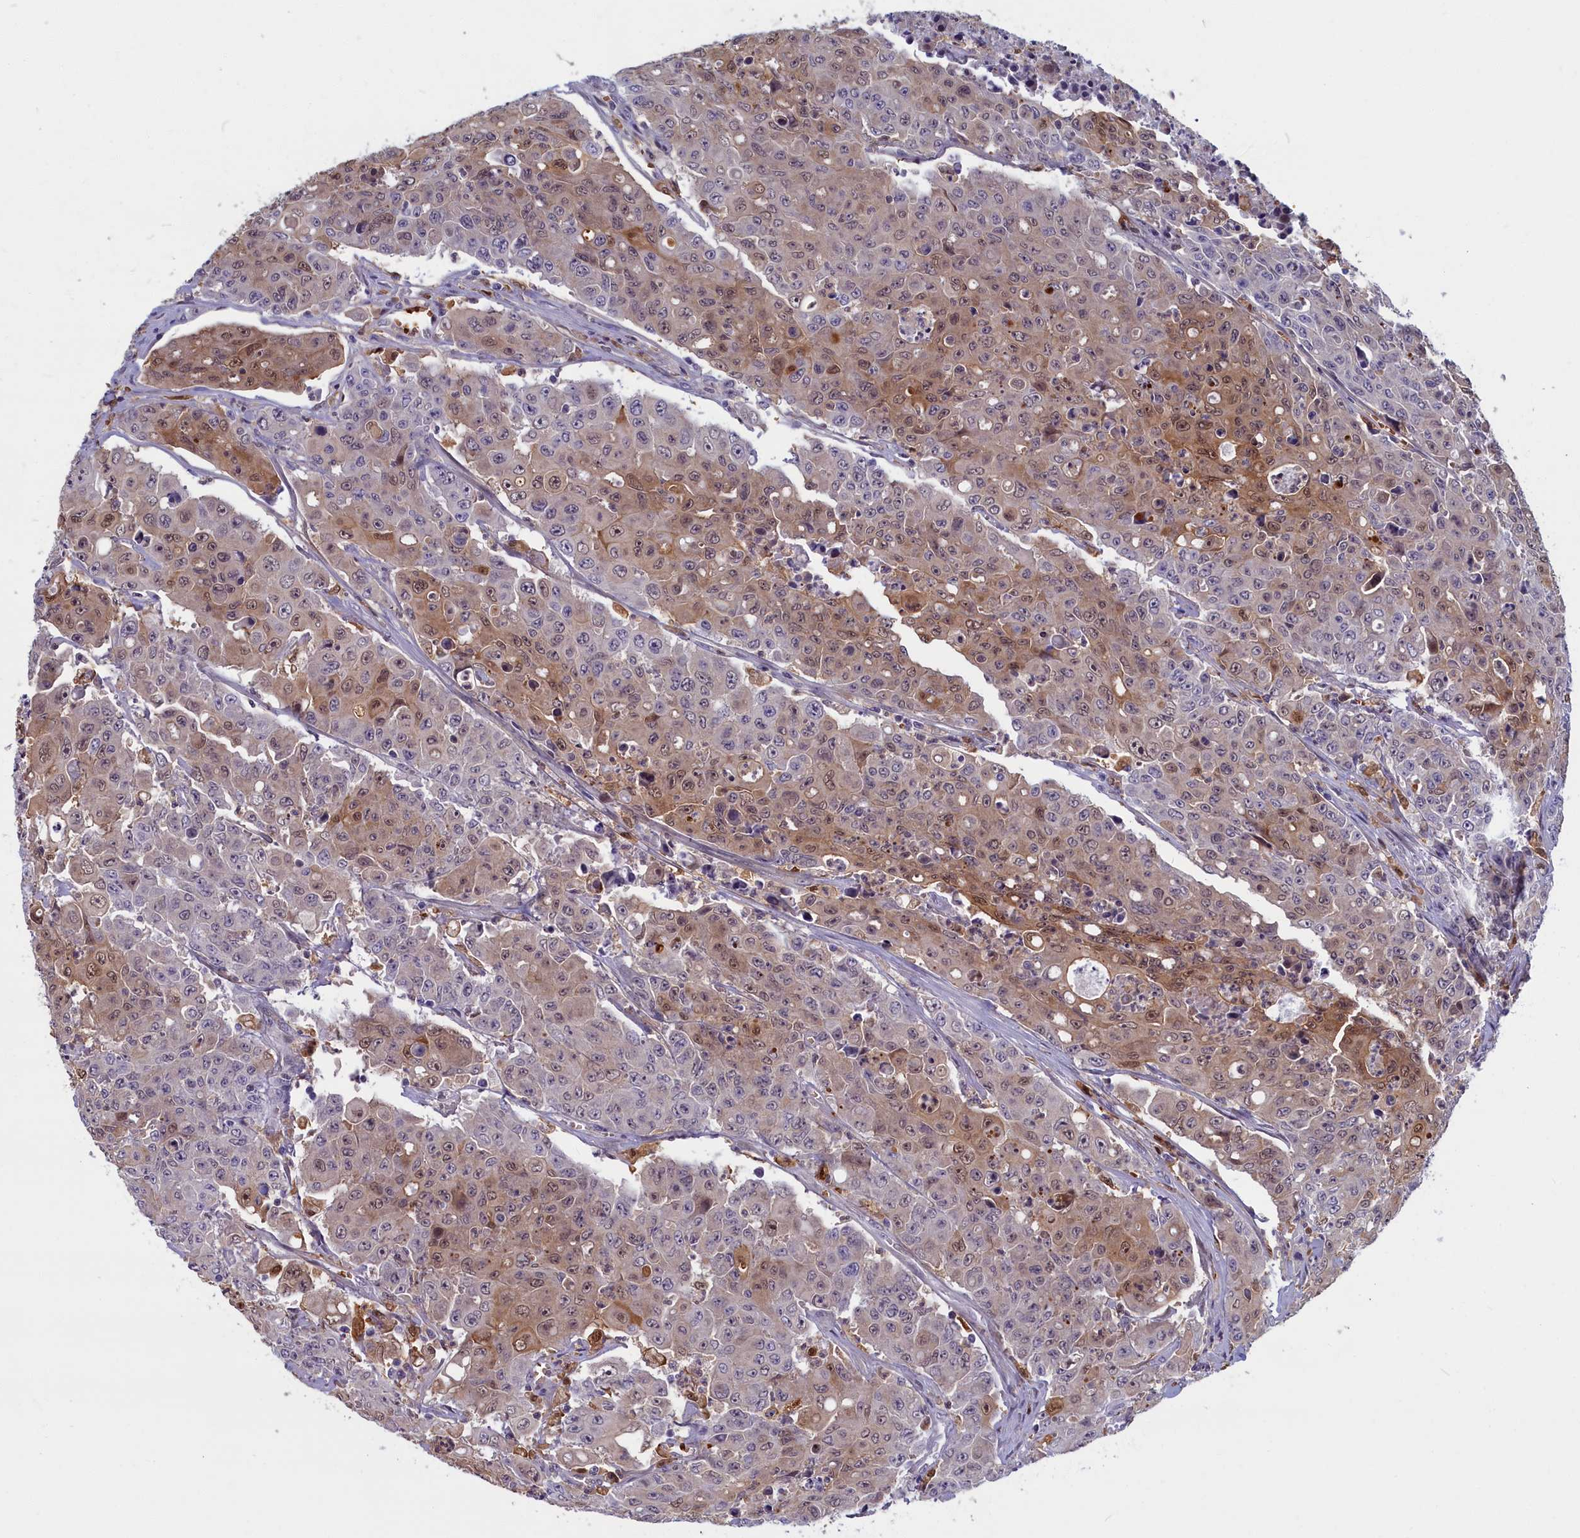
{"staining": {"intensity": "weak", "quantity": ">75%", "location": "cytoplasmic/membranous,nuclear"}, "tissue": "colorectal cancer", "cell_type": "Tumor cells", "image_type": "cancer", "snomed": [{"axis": "morphology", "description": "Adenocarcinoma, NOS"}, {"axis": "topography", "description": "Colon"}], "caption": "The micrograph displays immunohistochemical staining of adenocarcinoma (colorectal). There is weak cytoplasmic/membranous and nuclear positivity is present in about >75% of tumor cells.", "gene": "BLVRB", "patient": {"sex": "male", "age": 51}}